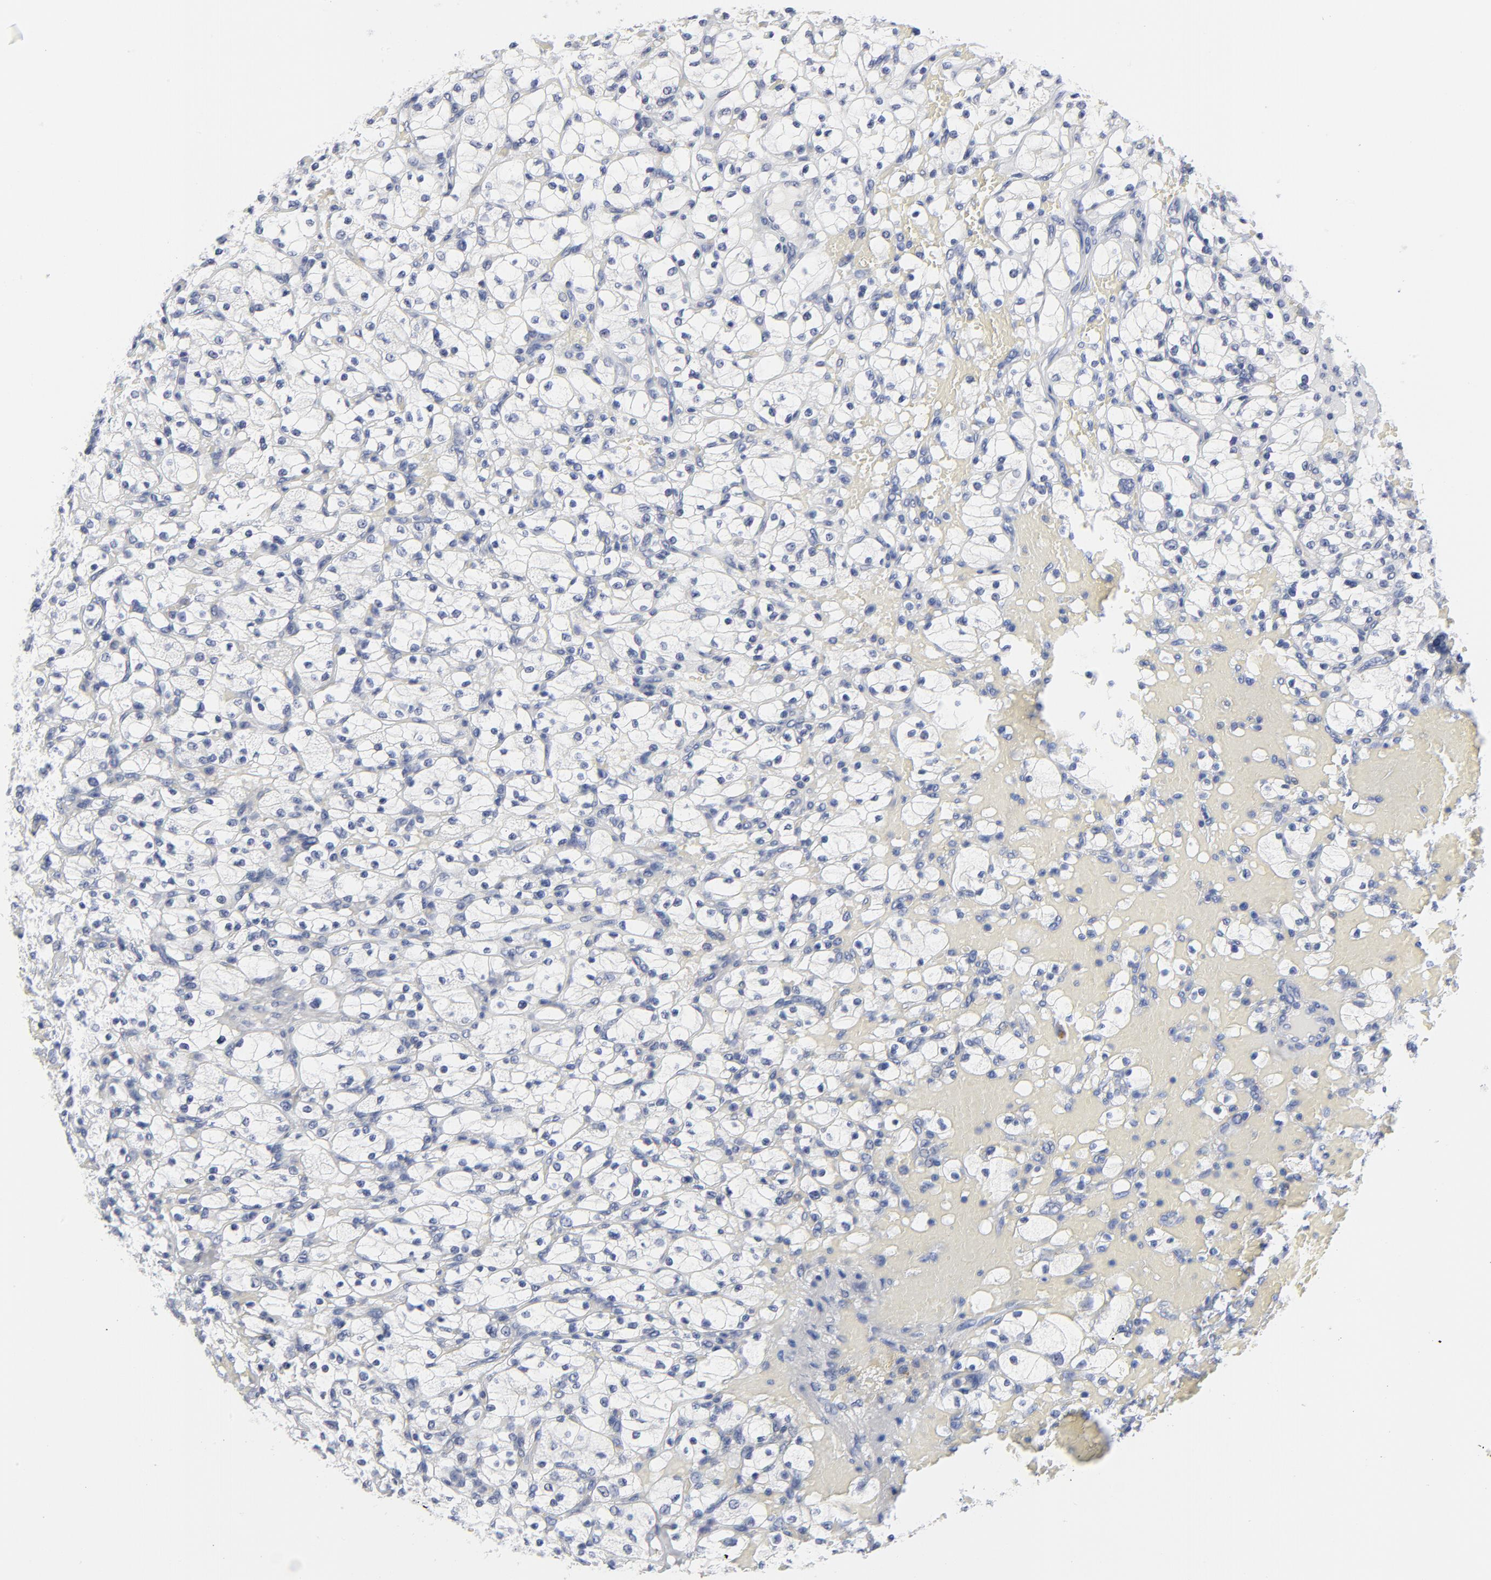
{"staining": {"intensity": "negative", "quantity": "none", "location": "none"}, "tissue": "renal cancer", "cell_type": "Tumor cells", "image_type": "cancer", "snomed": [{"axis": "morphology", "description": "Adenocarcinoma, NOS"}, {"axis": "topography", "description": "Kidney"}], "caption": "The immunohistochemistry micrograph has no significant expression in tumor cells of renal adenocarcinoma tissue.", "gene": "CLEC4G", "patient": {"sex": "female", "age": 83}}